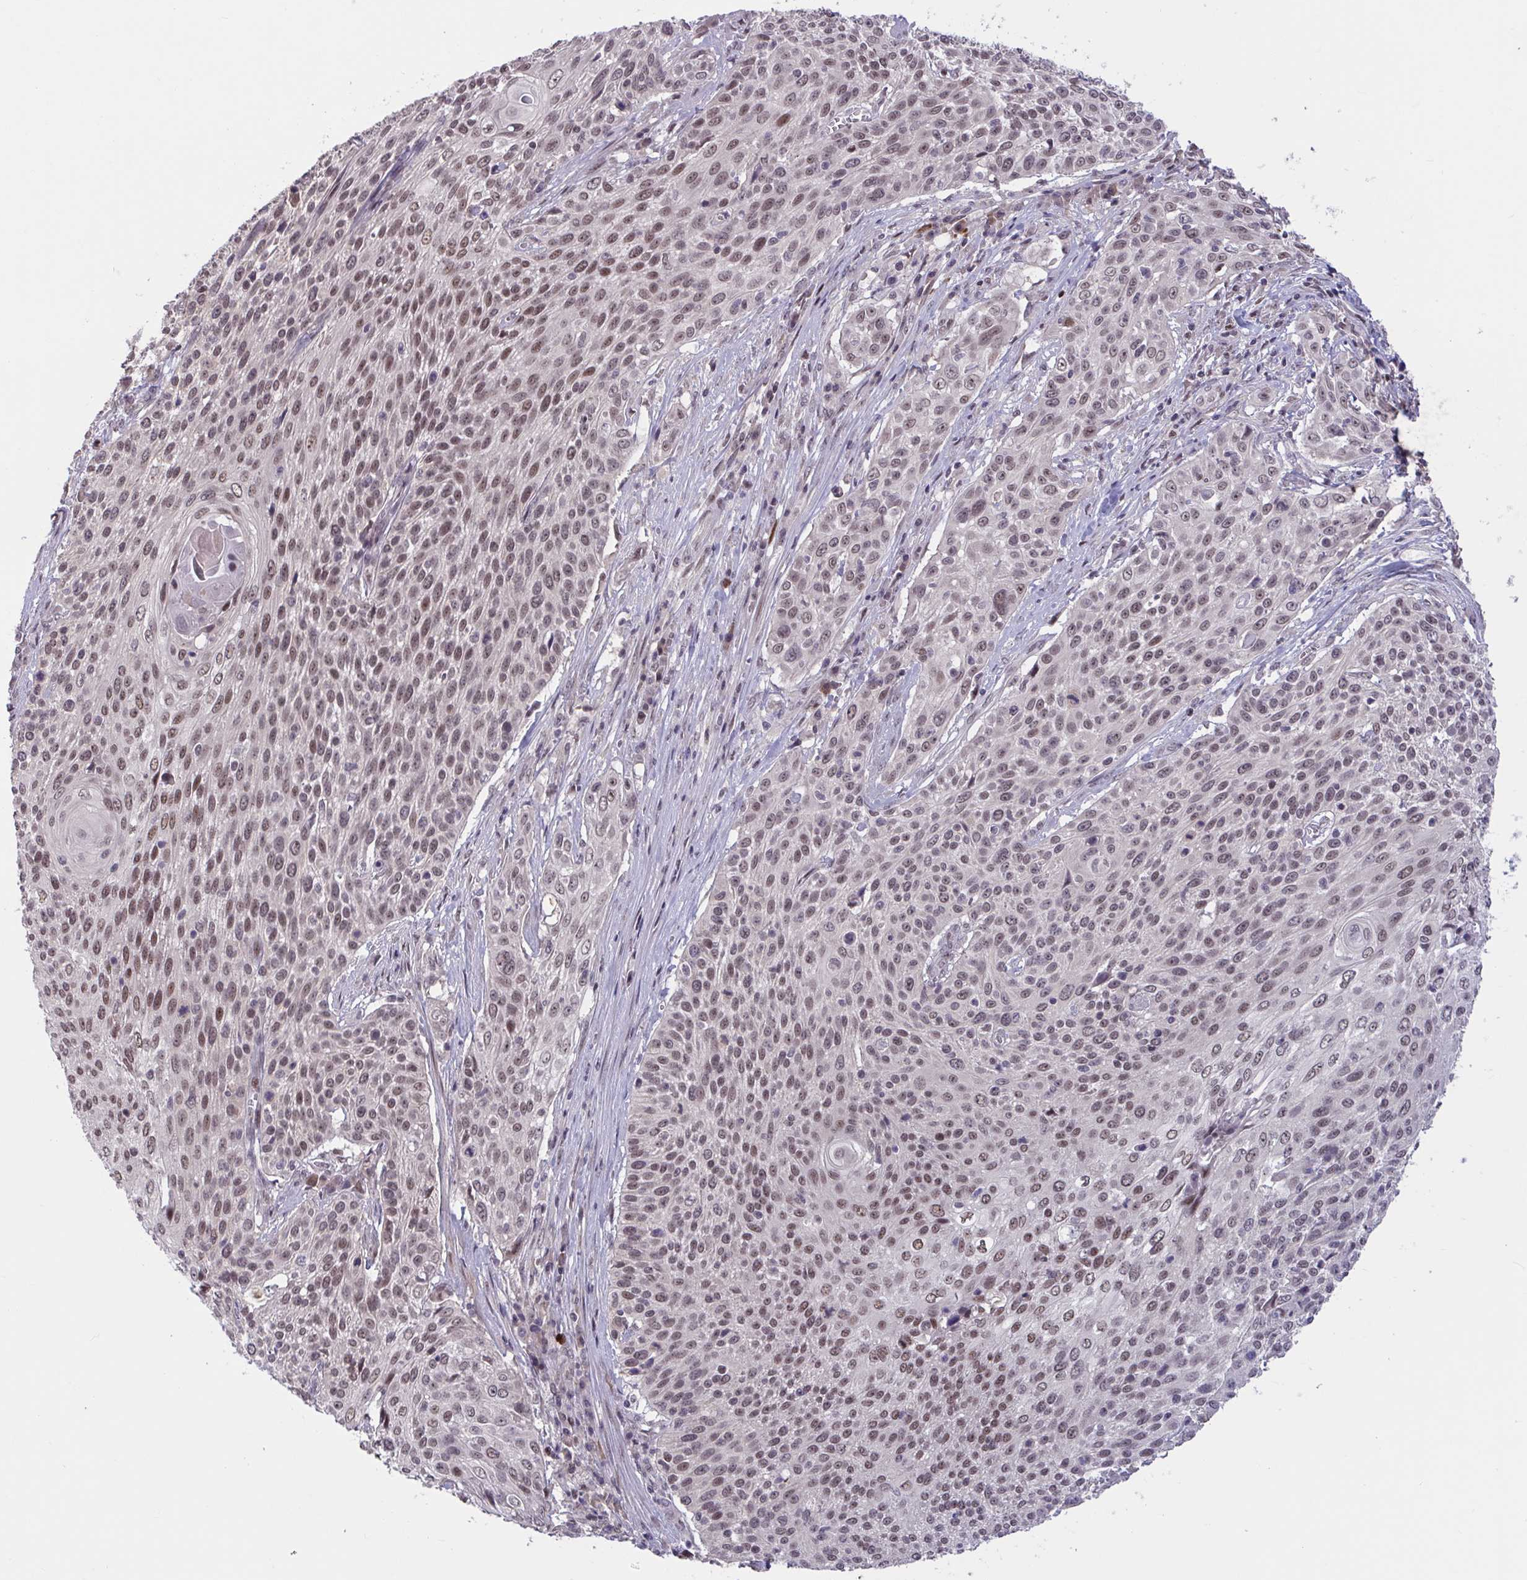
{"staining": {"intensity": "moderate", "quantity": ">75%", "location": "nuclear"}, "tissue": "cervical cancer", "cell_type": "Tumor cells", "image_type": "cancer", "snomed": [{"axis": "morphology", "description": "Squamous cell carcinoma, NOS"}, {"axis": "topography", "description": "Cervix"}], "caption": "Protein staining of squamous cell carcinoma (cervical) tissue demonstrates moderate nuclear expression in approximately >75% of tumor cells.", "gene": "ZNF414", "patient": {"sex": "female", "age": 31}}